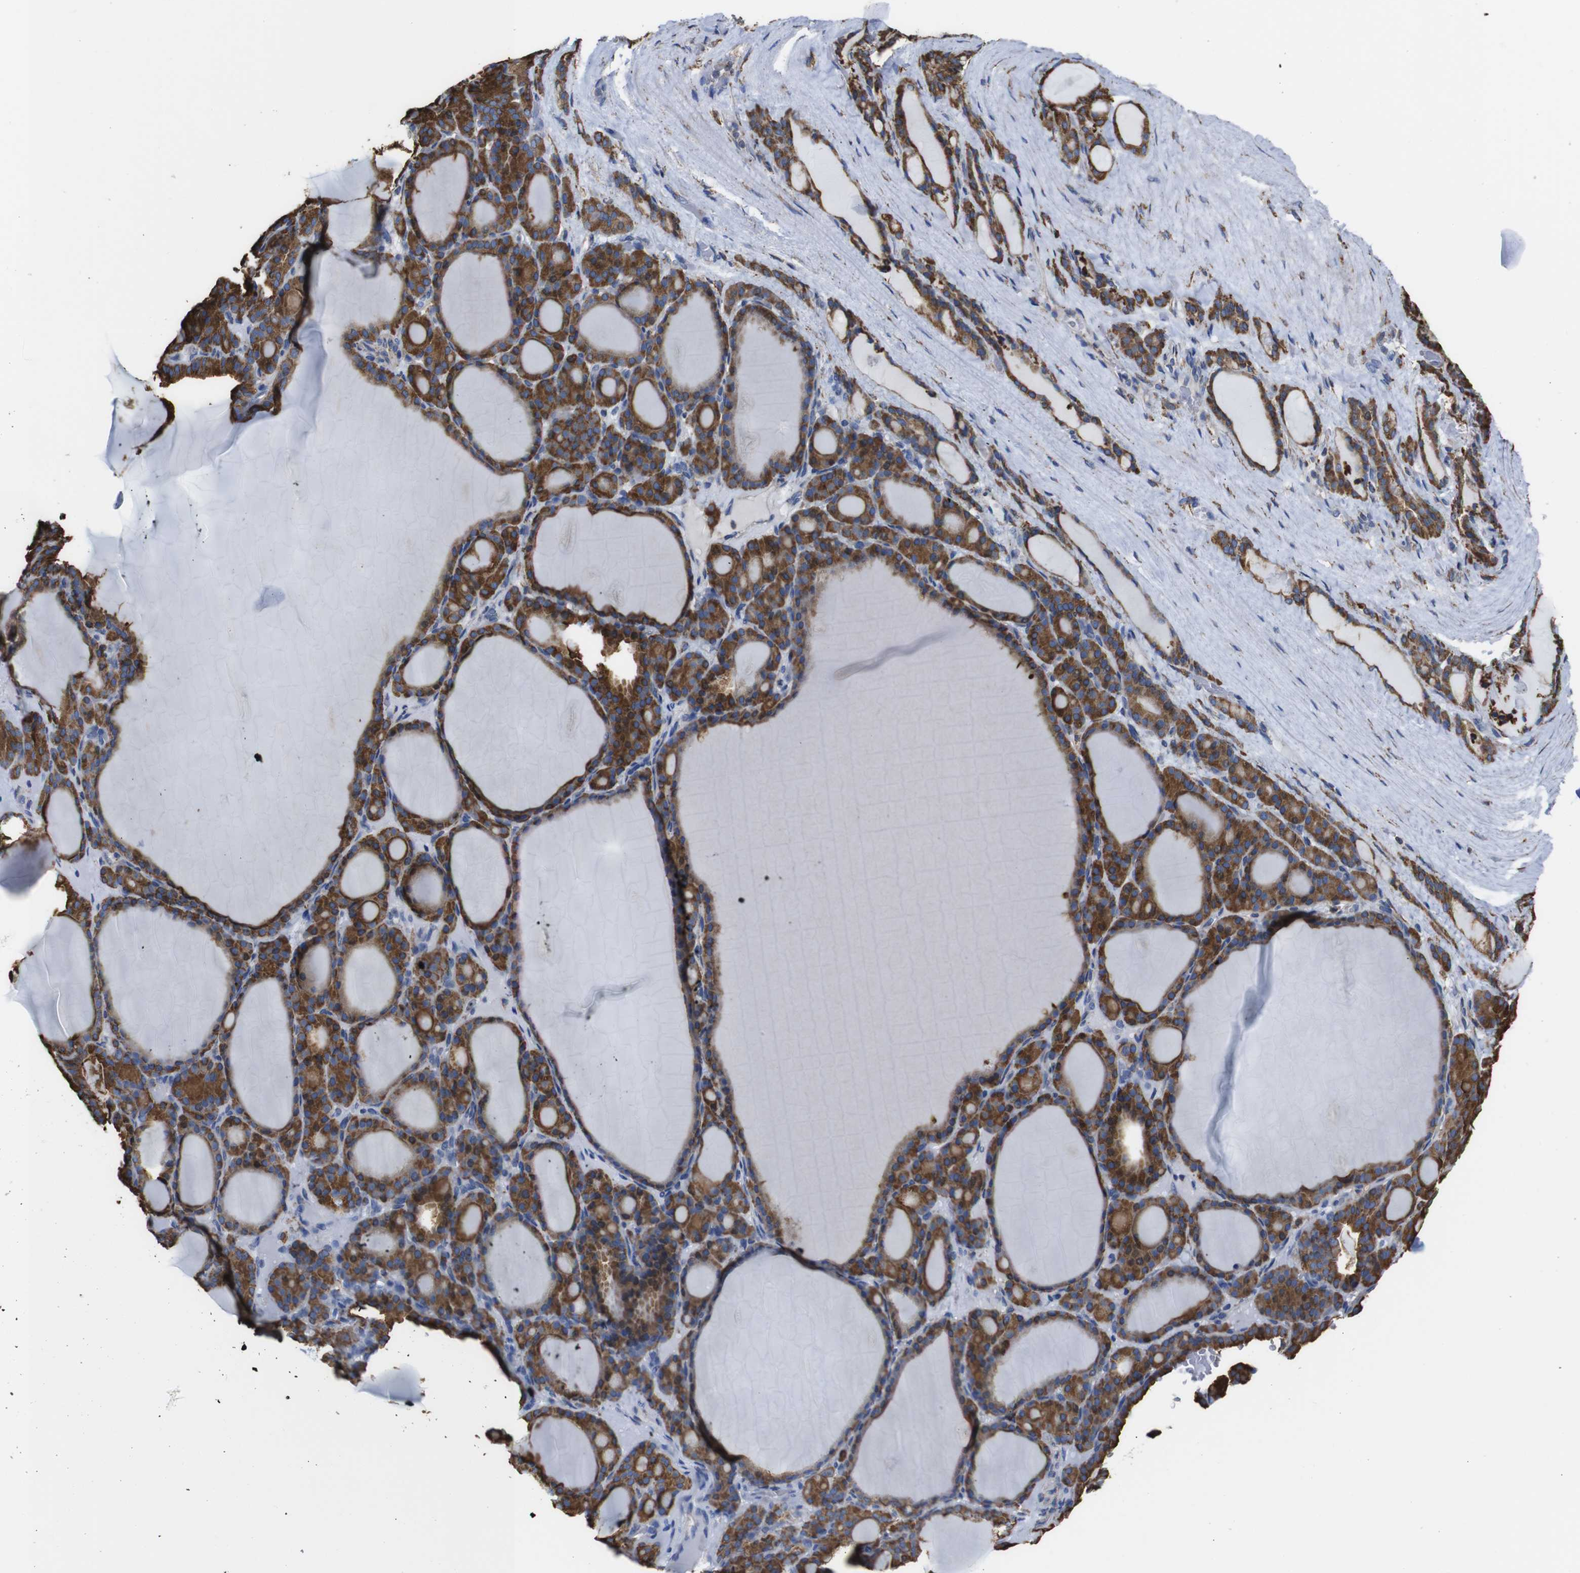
{"staining": {"intensity": "moderate", "quantity": ">75%", "location": "cytoplasmic/membranous"}, "tissue": "thyroid gland", "cell_type": "Glandular cells", "image_type": "normal", "snomed": [{"axis": "morphology", "description": "Normal tissue, NOS"}, {"axis": "topography", "description": "Thyroid gland"}], "caption": "Thyroid gland stained for a protein exhibits moderate cytoplasmic/membranous positivity in glandular cells.", "gene": "PPIB", "patient": {"sex": "female", "age": 28}}